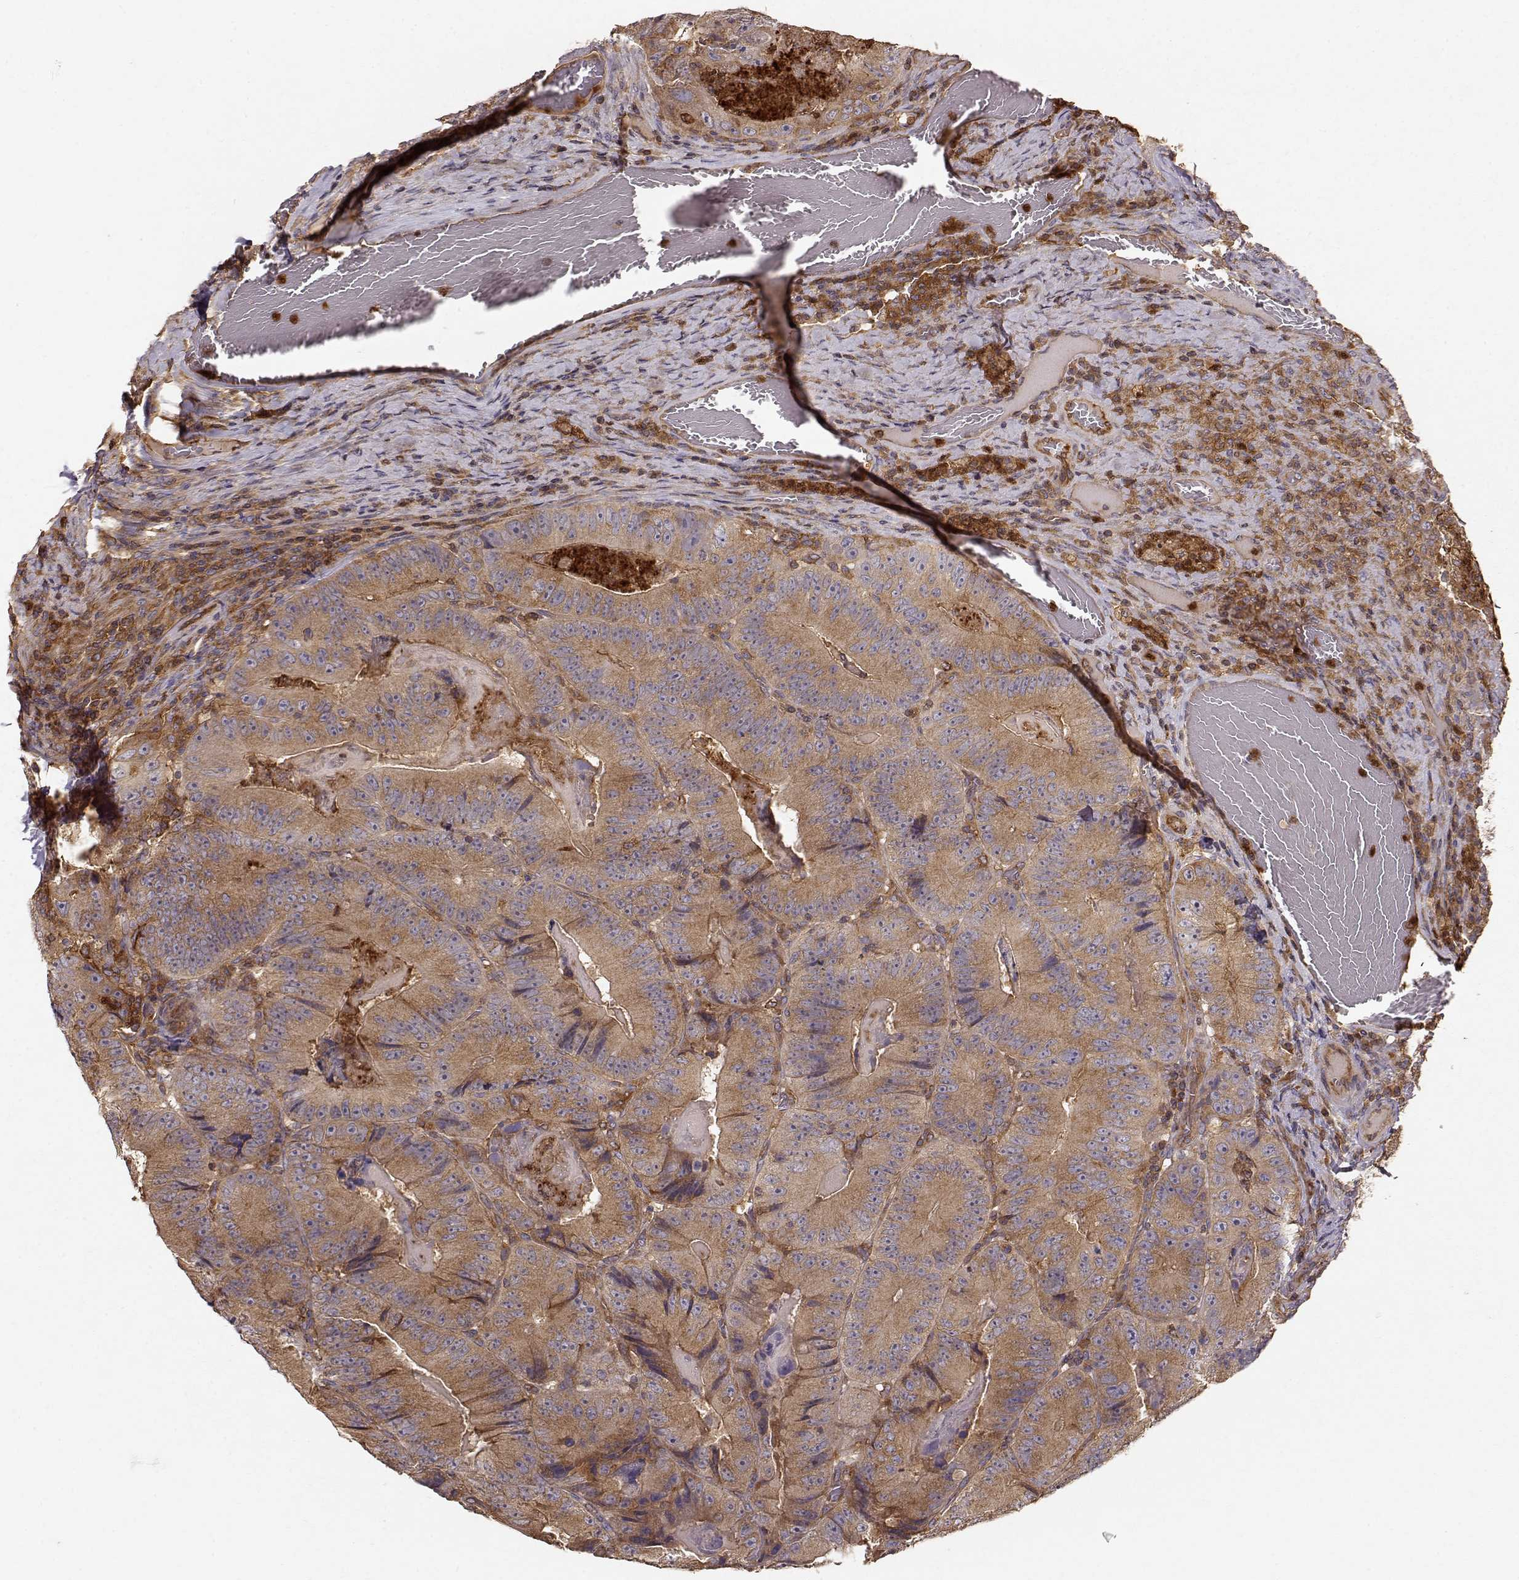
{"staining": {"intensity": "moderate", "quantity": ">75%", "location": "cytoplasmic/membranous"}, "tissue": "colorectal cancer", "cell_type": "Tumor cells", "image_type": "cancer", "snomed": [{"axis": "morphology", "description": "Adenocarcinoma, NOS"}, {"axis": "topography", "description": "Colon"}], "caption": "A photomicrograph of human colorectal cancer (adenocarcinoma) stained for a protein displays moderate cytoplasmic/membranous brown staining in tumor cells. (DAB = brown stain, brightfield microscopy at high magnification).", "gene": "ARHGEF2", "patient": {"sex": "female", "age": 86}}